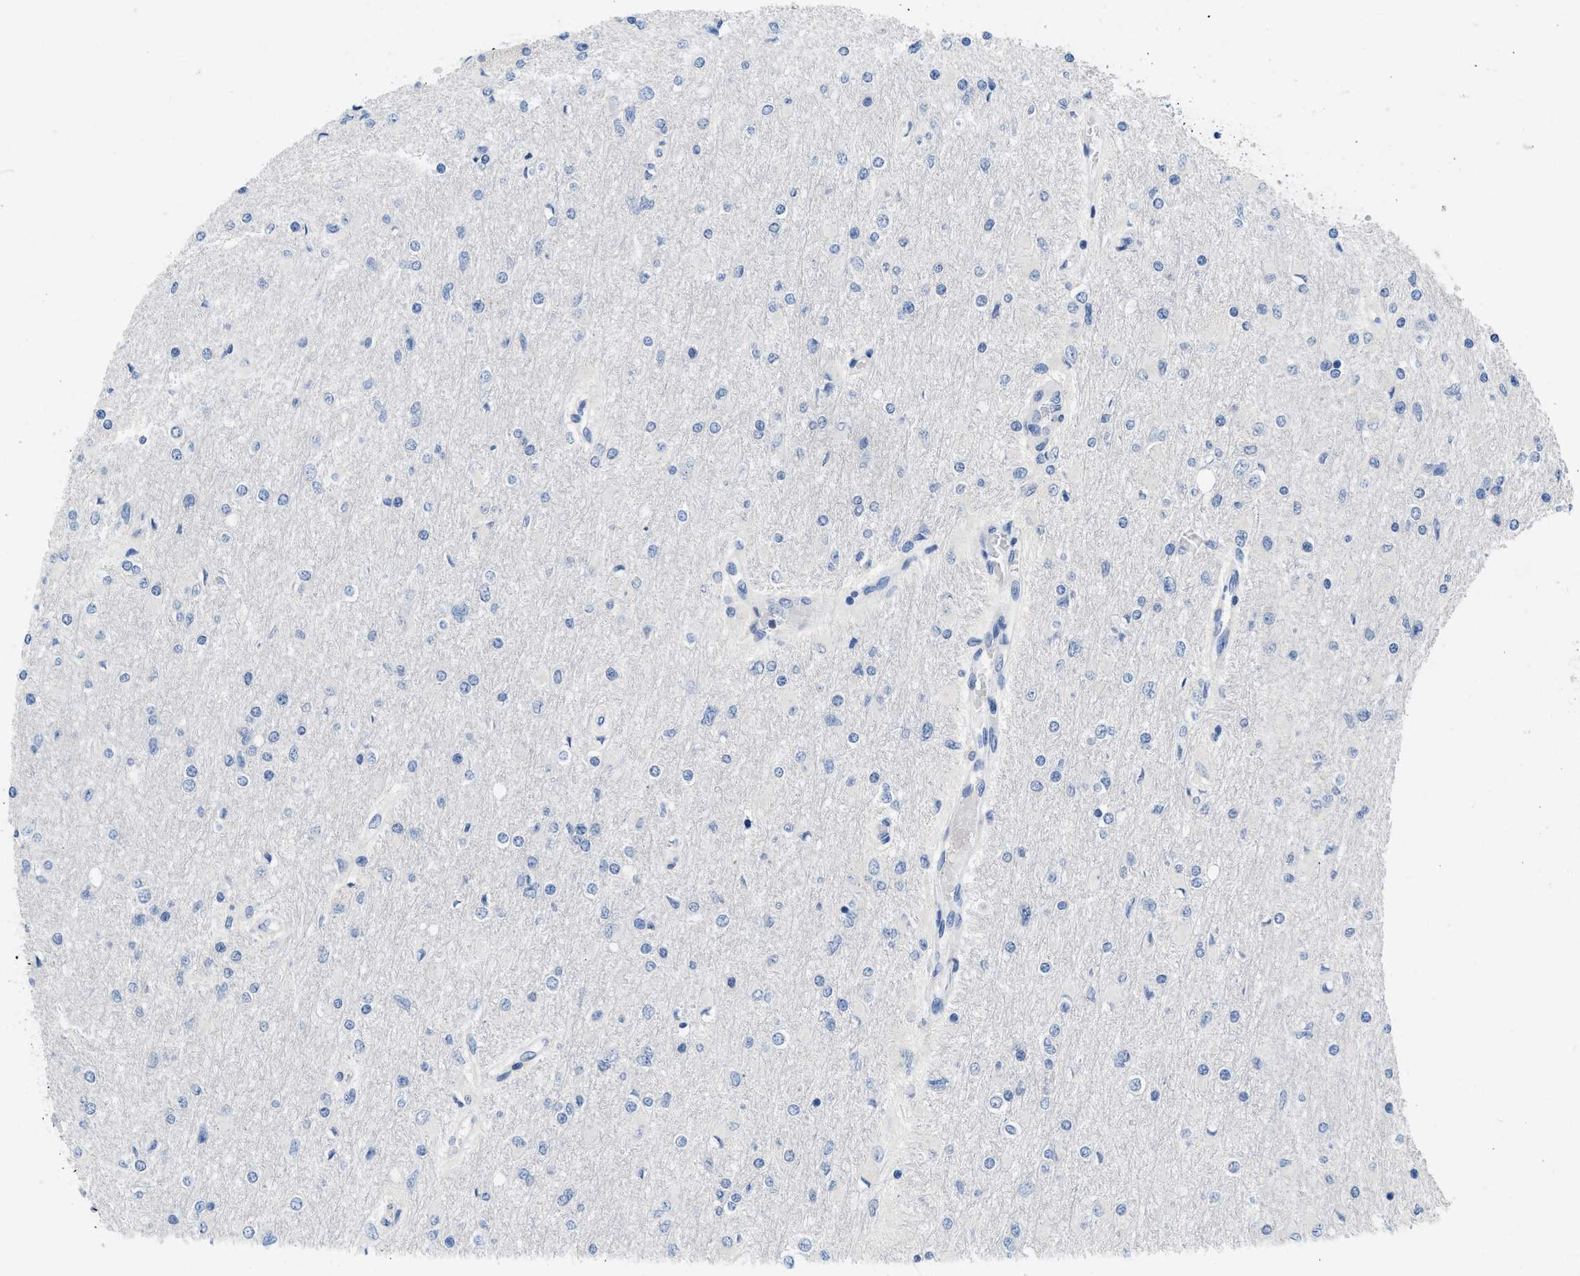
{"staining": {"intensity": "negative", "quantity": "none", "location": "none"}, "tissue": "glioma", "cell_type": "Tumor cells", "image_type": "cancer", "snomed": [{"axis": "morphology", "description": "Glioma, malignant, High grade"}, {"axis": "topography", "description": "Cerebral cortex"}], "caption": "Tumor cells are negative for brown protein staining in high-grade glioma (malignant).", "gene": "PYY", "patient": {"sex": "female", "age": 36}}